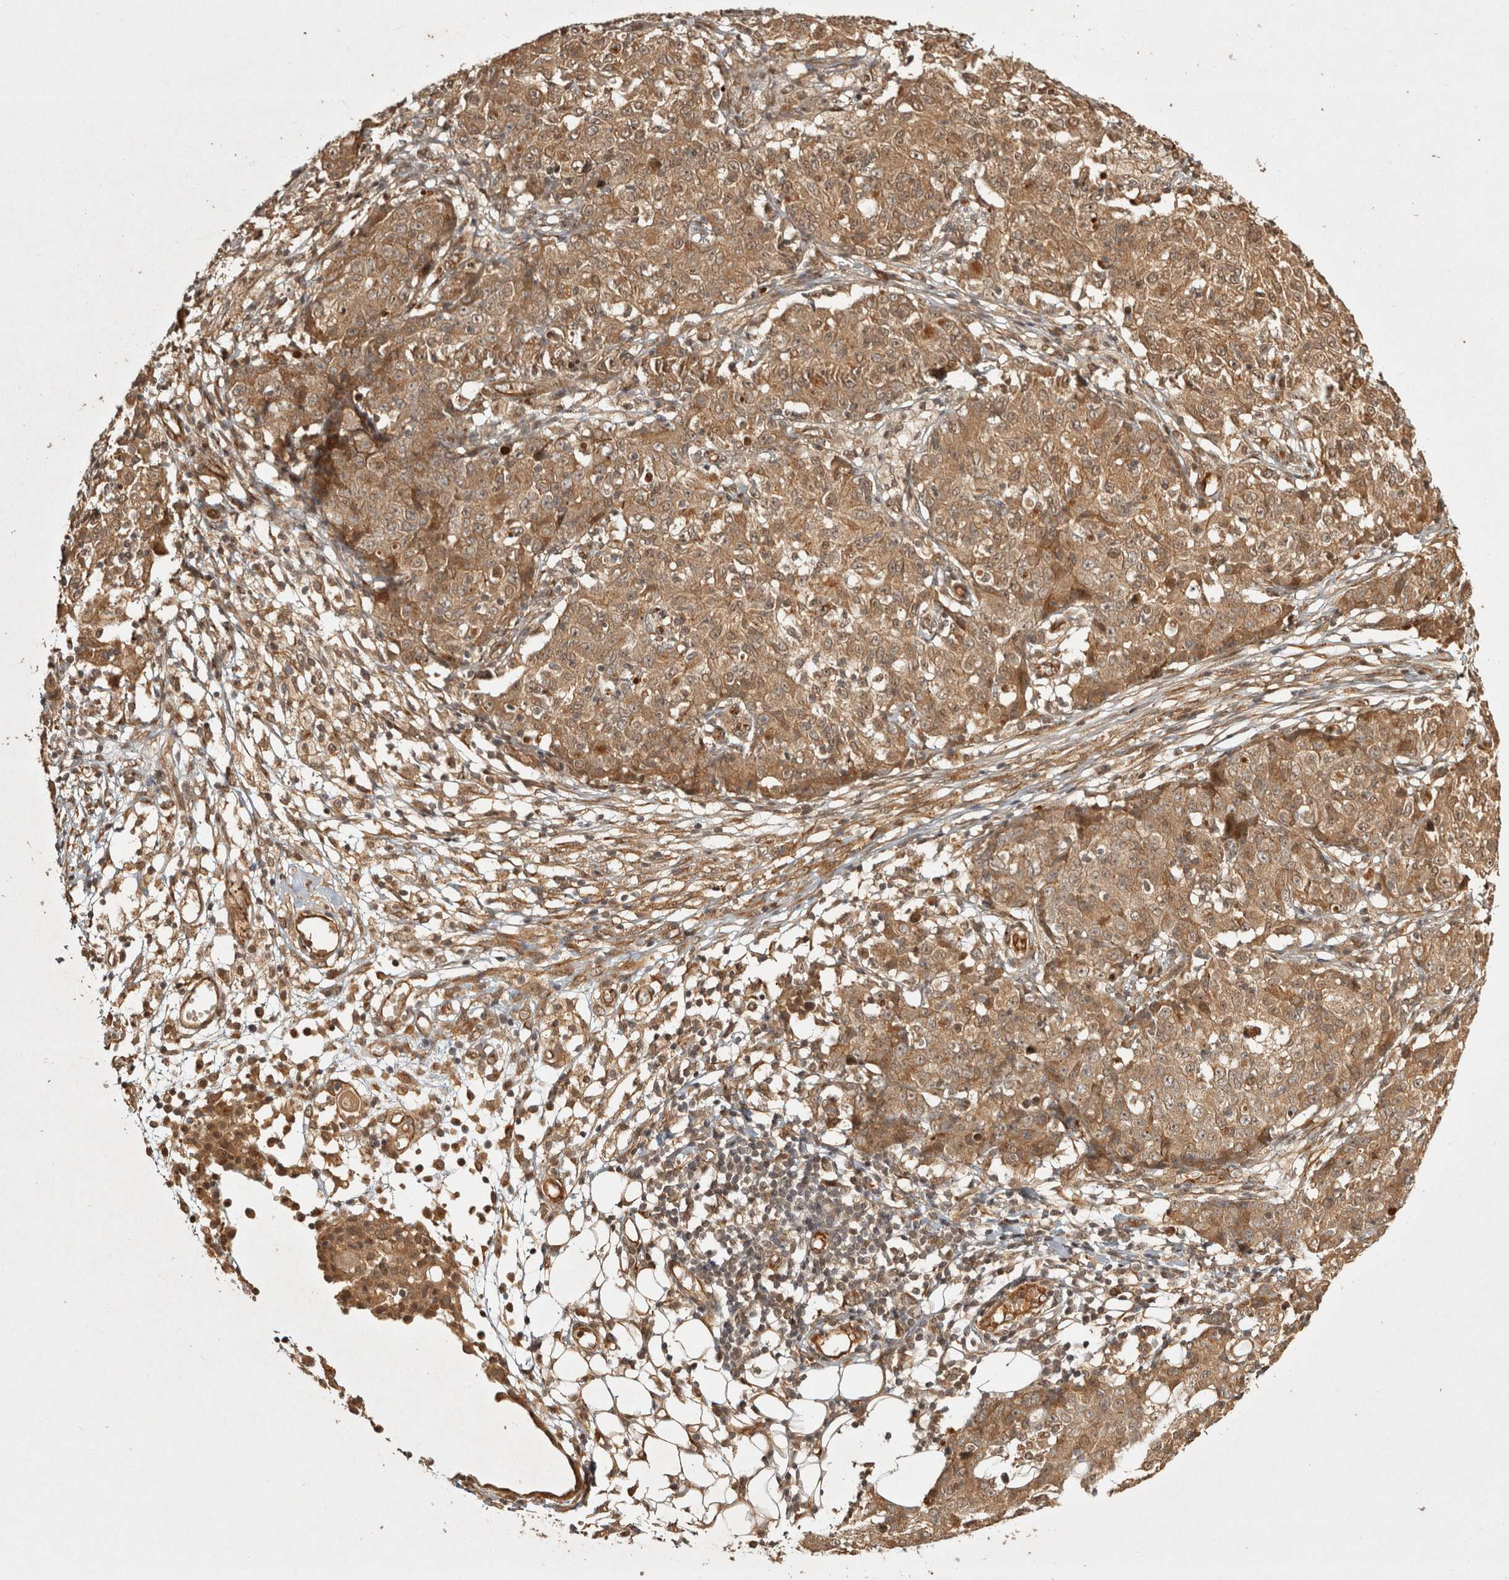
{"staining": {"intensity": "moderate", "quantity": ">75%", "location": "cytoplasmic/membranous"}, "tissue": "ovarian cancer", "cell_type": "Tumor cells", "image_type": "cancer", "snomed": [{"axis": "morphology", "description": "Carcinoma, endometroid"}, {"axis": "topography", "description": "Ovary"}], "caption": "Human endometroid carcinoma (ovarian) stained with a brown dye reveals moderate cytoplasmic/membranous positive staining in about >75% of tumor cells.", "gene": "CAMSAP2", "patient": {"sex": "female", "age": 42}}